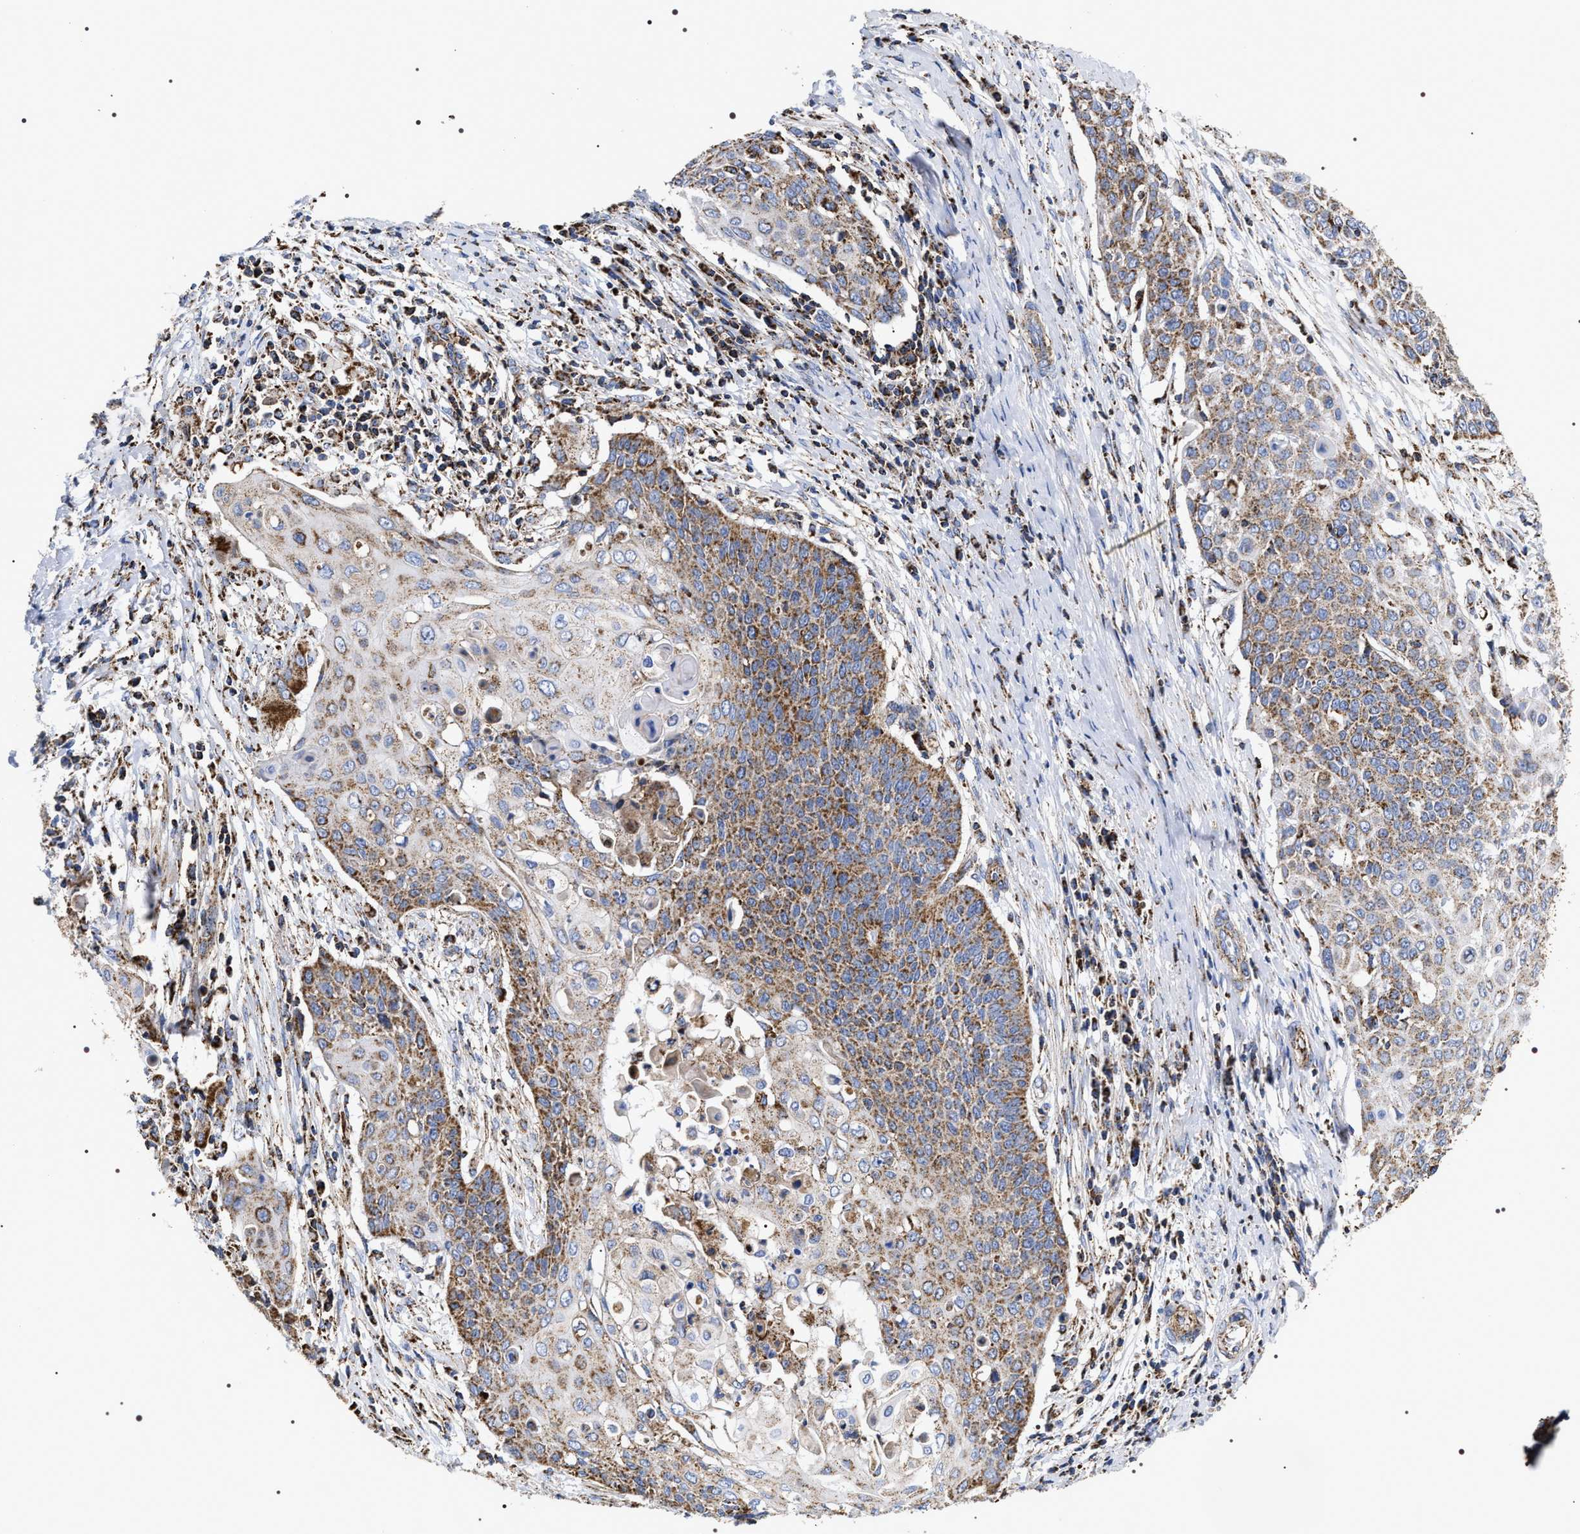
{"staining": {"intensity": "moderate", "quantity": ">75%", "location": "cytoplasmic/membranous"}, "tissue": "cervical cancer", "cell_type": "Tumor cells", "image_type": "cancer", "snomed": [{"axis": "morphology", "description": "Squamous cell carcinoma, NOS"}, {"axis": "topography", "description": "Cervix"}], "caption": "A brown stain highlights moderate cytoplasmic/membranous positivity of a protein in human cervical squamous cell carcinoma tumor cells. The staining was performed using DAB (3,3'-diaminobenzidine) to visualize the protein expression in brown, while the nuclei were stained in blue with hematoxylin (Magnification: 20x).", "gene": "COG5", "patient": {"sex": "female", "age": 39}}